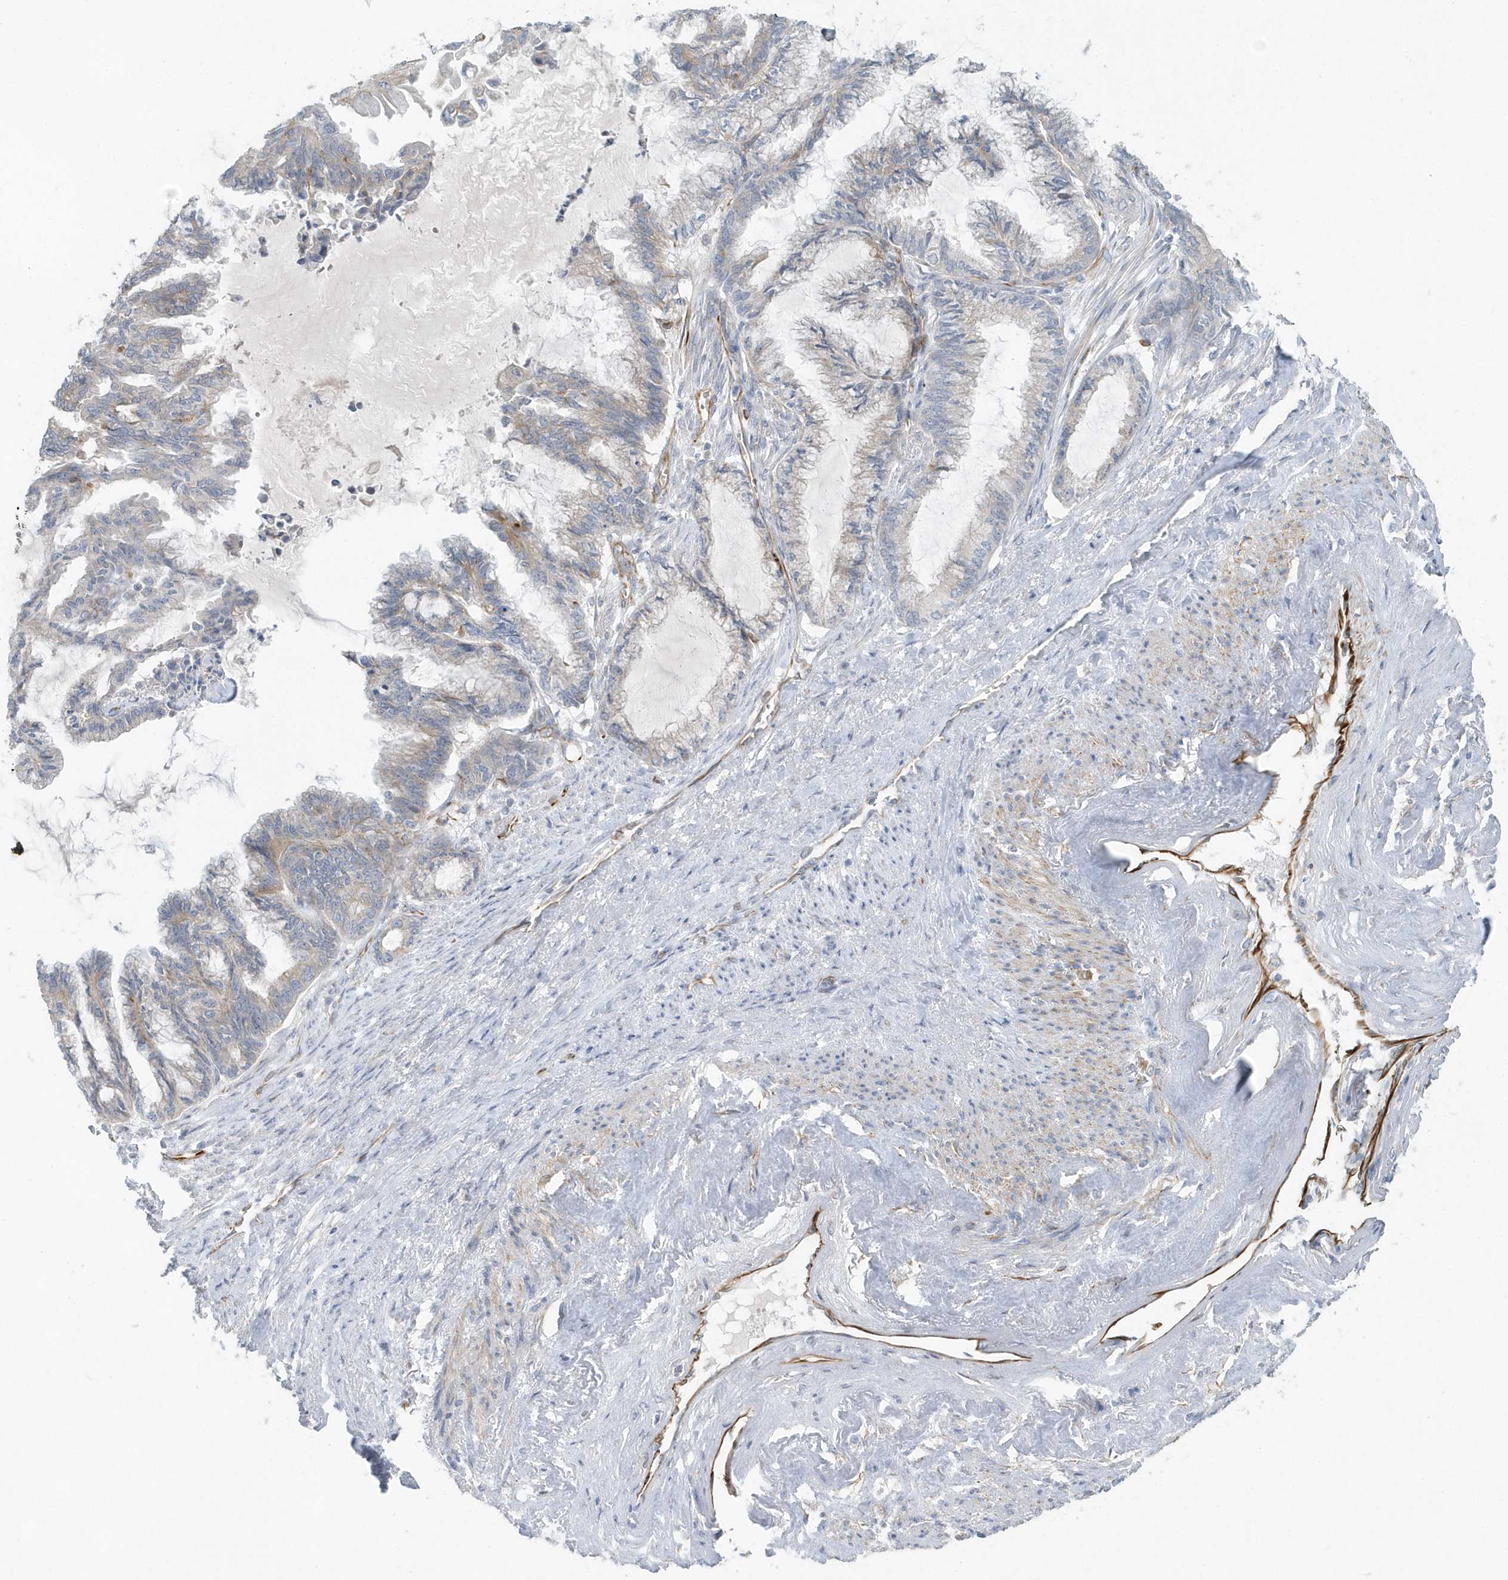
{"staining": {"intensity": "negative", "quantity": "none", "location": "none"}, "tissue": "endometrial cancer", "cell_type": "Tumor cells", "image_type": "cancer", "snomed": [{"axis": "morphology", "description": "Adenocarcinoma, NOS"}, {"axis": "topography", "description": "Endometrium"}], "caption": "Protein analysis of adenocarcinoma (endometrial) exhibits no significant expression in tumor cells. (DAB IHC with hematoxylin counter stain).", "gene": "RAB17", "patient": {"sex": "female", "age": 86}}